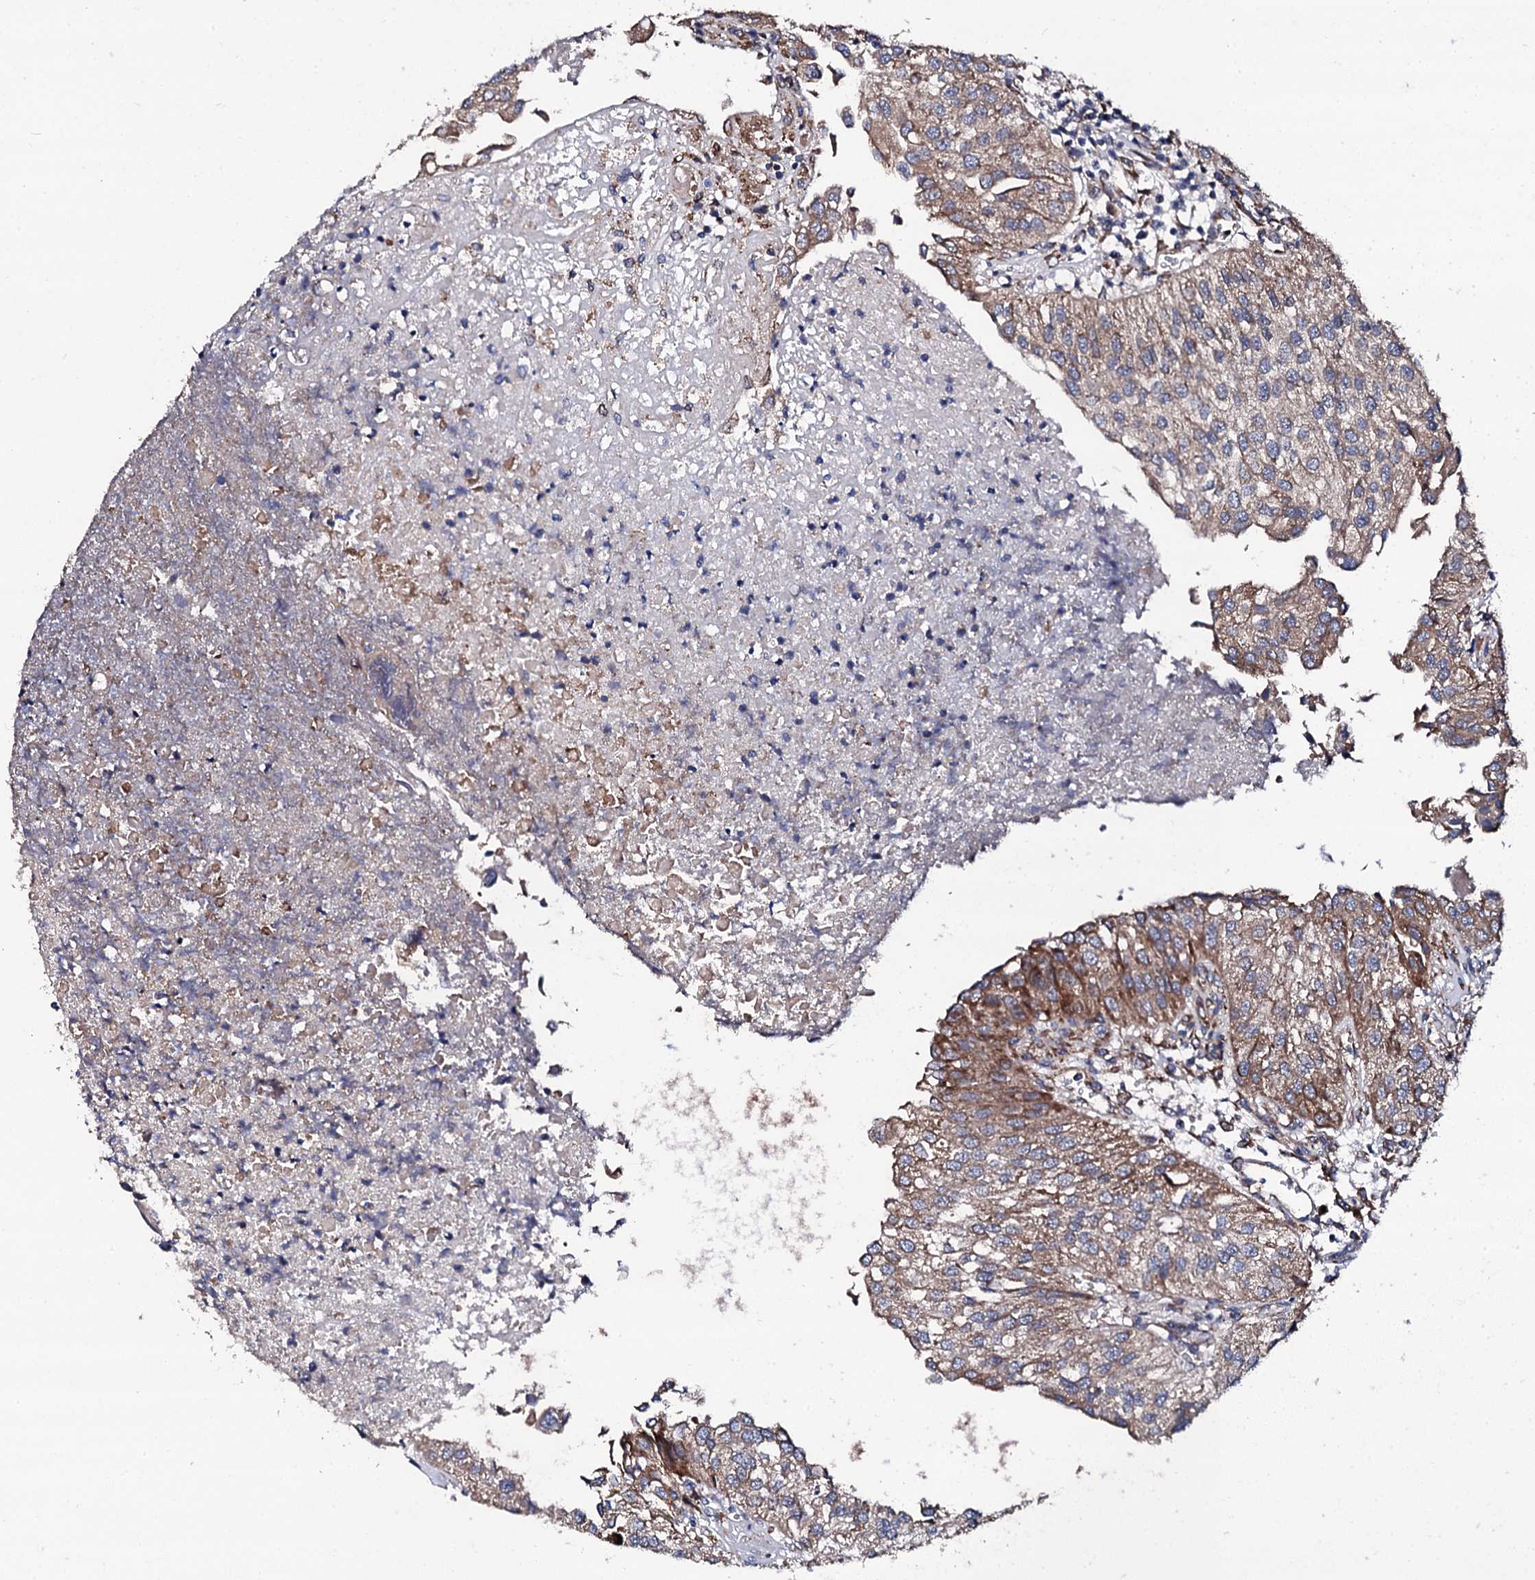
{"staining": {"intensity": "moderate", "quantity": "25%-75%", "location": "cytoplasmic/membranous"}, "tissue": "urothelial cancer", "cell_type": "Tumor cells", "image_type": "cancer", "snomed": [{"axis": "morphology", "description": "Urothelial carcinoma, Low grade"}, {"axis": "topography", "description": "Urinary bladder"}], "caption": "Immunohistochemical staining of human urothelial cancer demonstrates moderate cytoplasmic/membranous protein expression in approximately 25%-75% of tumor cells. The staining is performed using DAB (3,3'-diaminobenzidine) brown chromogen to label protein expression. The nuclei are counter-stained blue using hematoxylin.", "gene": "LIPT2", "patient": {"sex": "female", "age": 89}}